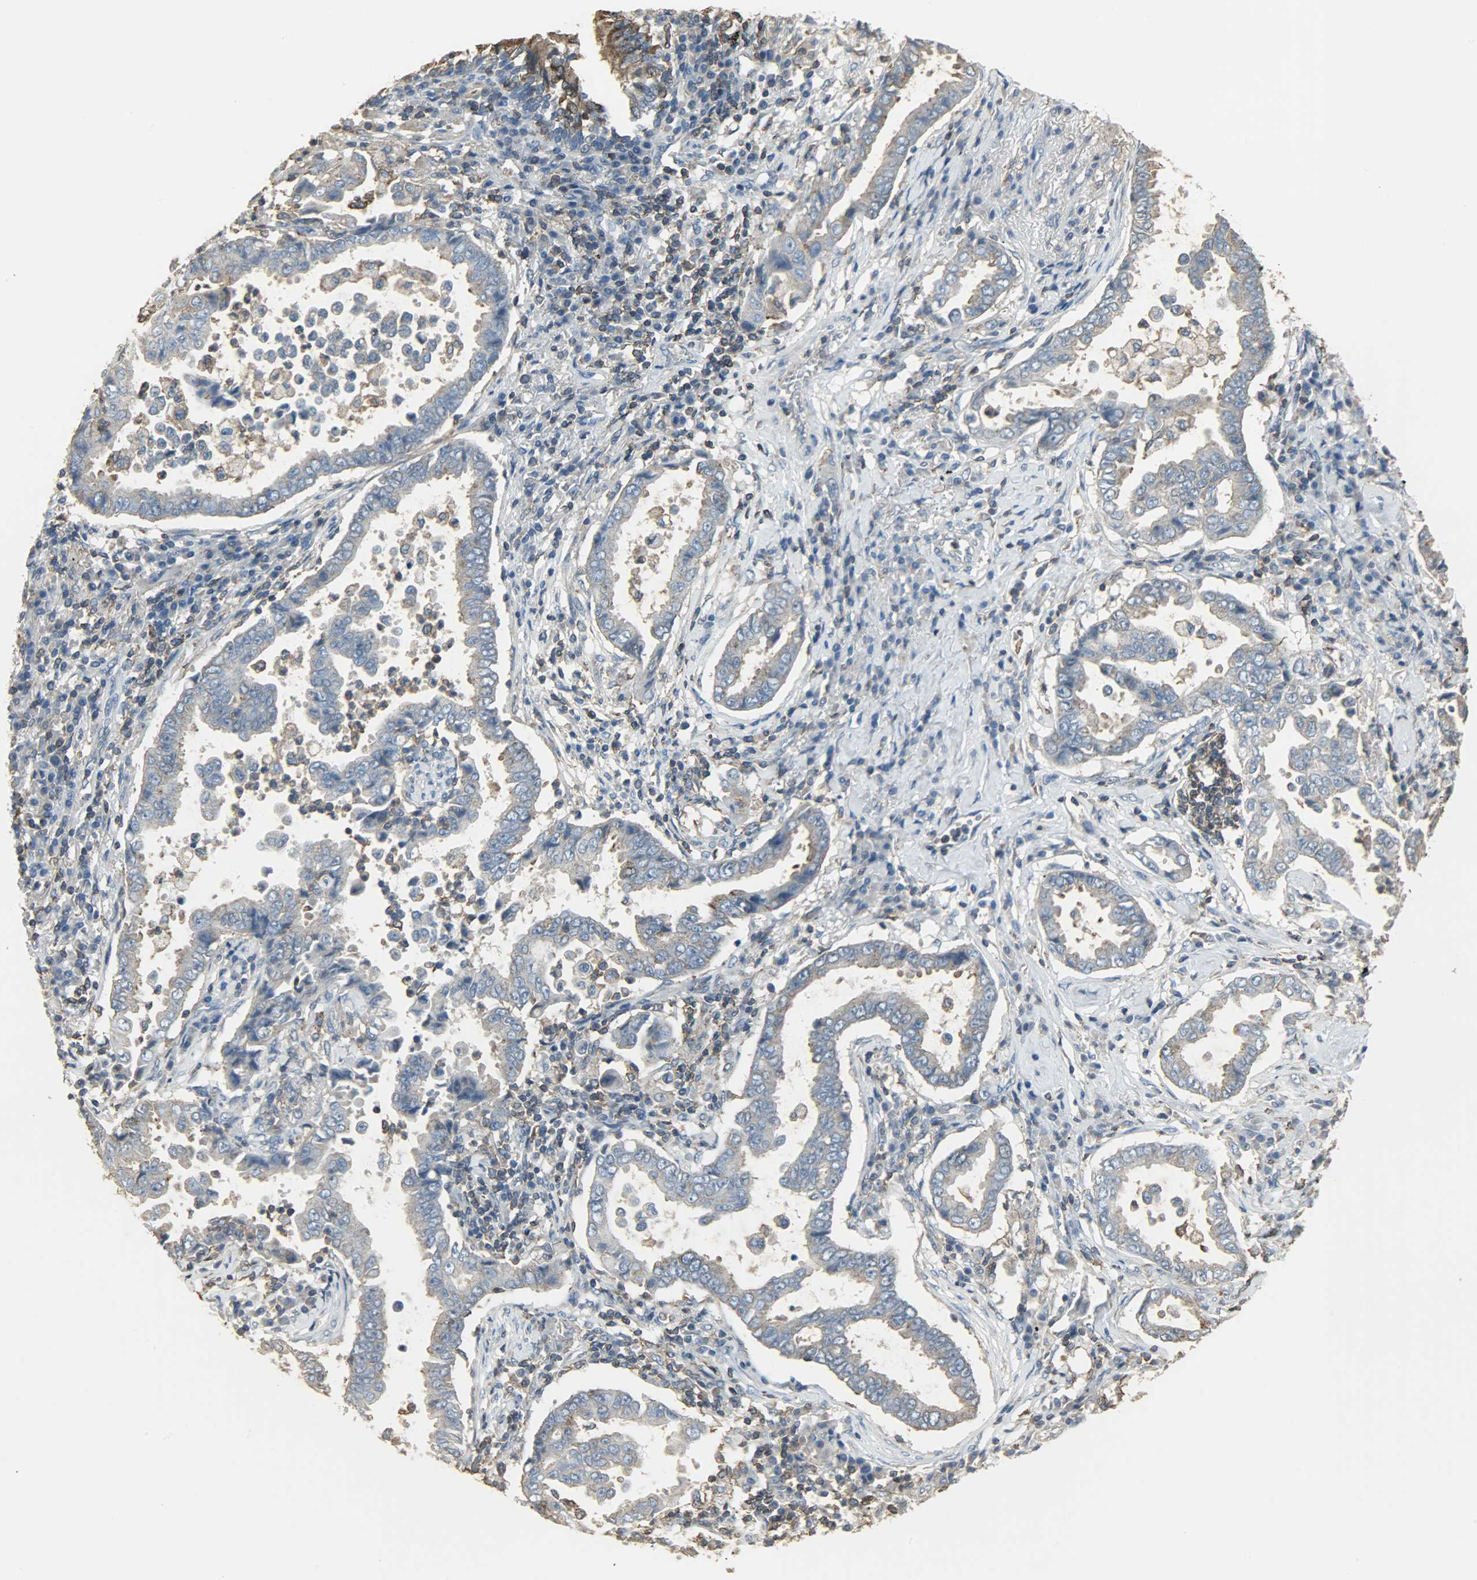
{"staining": {"intensity": "weak", "quantity": ">75%", "location": "cytoplasmic/membranous"}, "tissue": "lung cancer", "cell_type": "Tumor cells", "image_type": "cancer", "snomed": [{"axis": "morphology", "description": "Normal tissue, NOS"}, {"axis": "morphology", "description": "Inflammation, NOS"}, {"axis": "morphology", "description": "Adenocarcinoma, NOS"}, {"axis": "topography", "description": "Lung"}], "caption": "Adenocarcinoma (lung) stained with a brown dye reveals weak cytoplasmic/membranous positive positivity in about >75% of tumor cells.", "gene": "DNAJA4", "patient": {"sex": "female", "age": 64}}